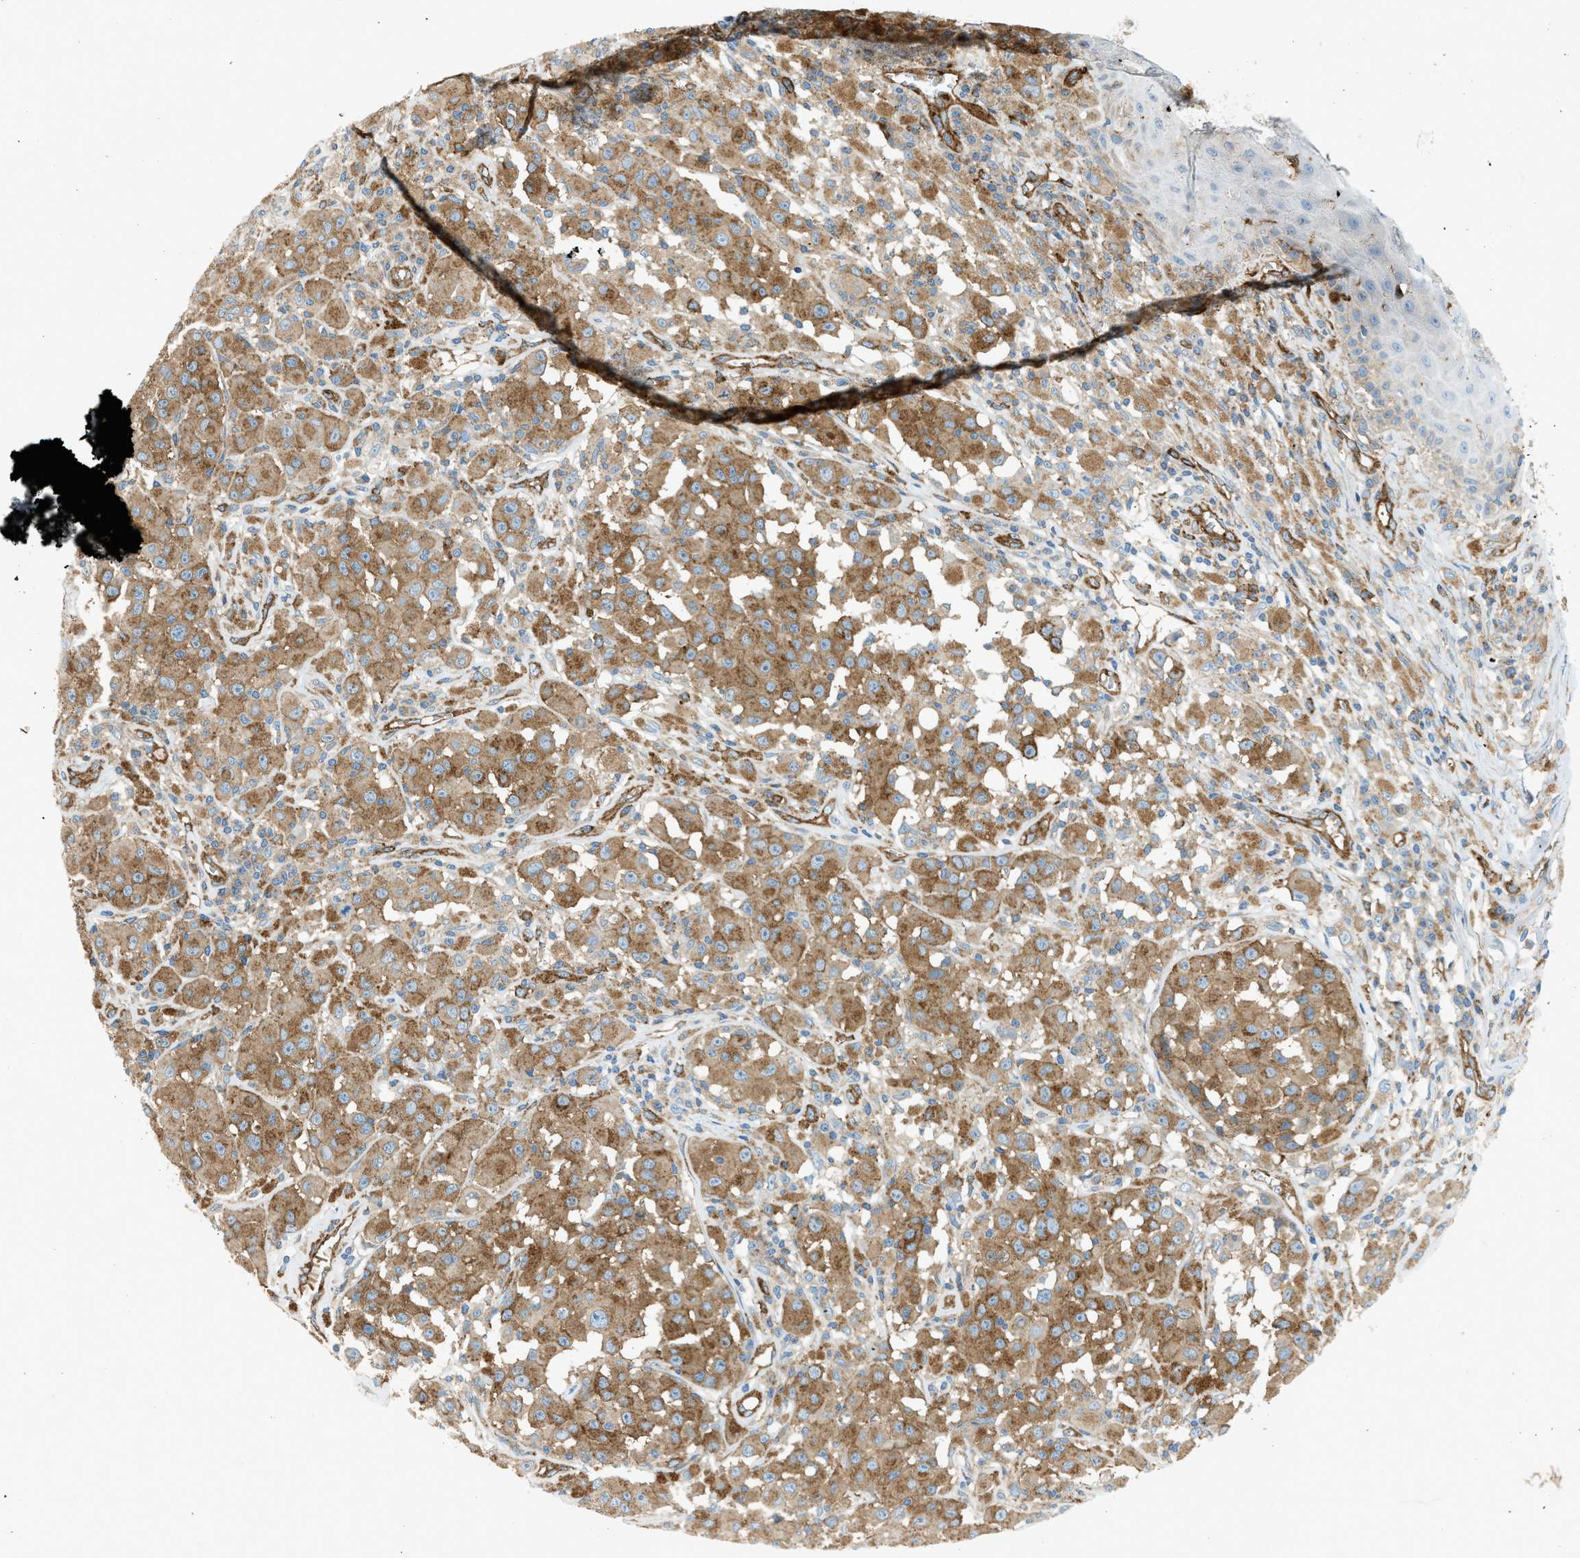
{"staining": {"intensity": "moderate", "quantity": "25%-75%", "location": "cytoplasmic/membranous"}, "tissue": "melanoma", "cell_type": "Tumor cells", "image_type": "cancer", "snomed": [{"axis": "morphology", "description": "Malignant melanoma, NOS"}, {"axis": "topography", "description": "Skin"}], "caption": "Human malignant melanoma stained with a protein marker reveals moderate staining in tumor cells.", "gene": "HIP1", "patient": {"sex": "male", "age": 84}}